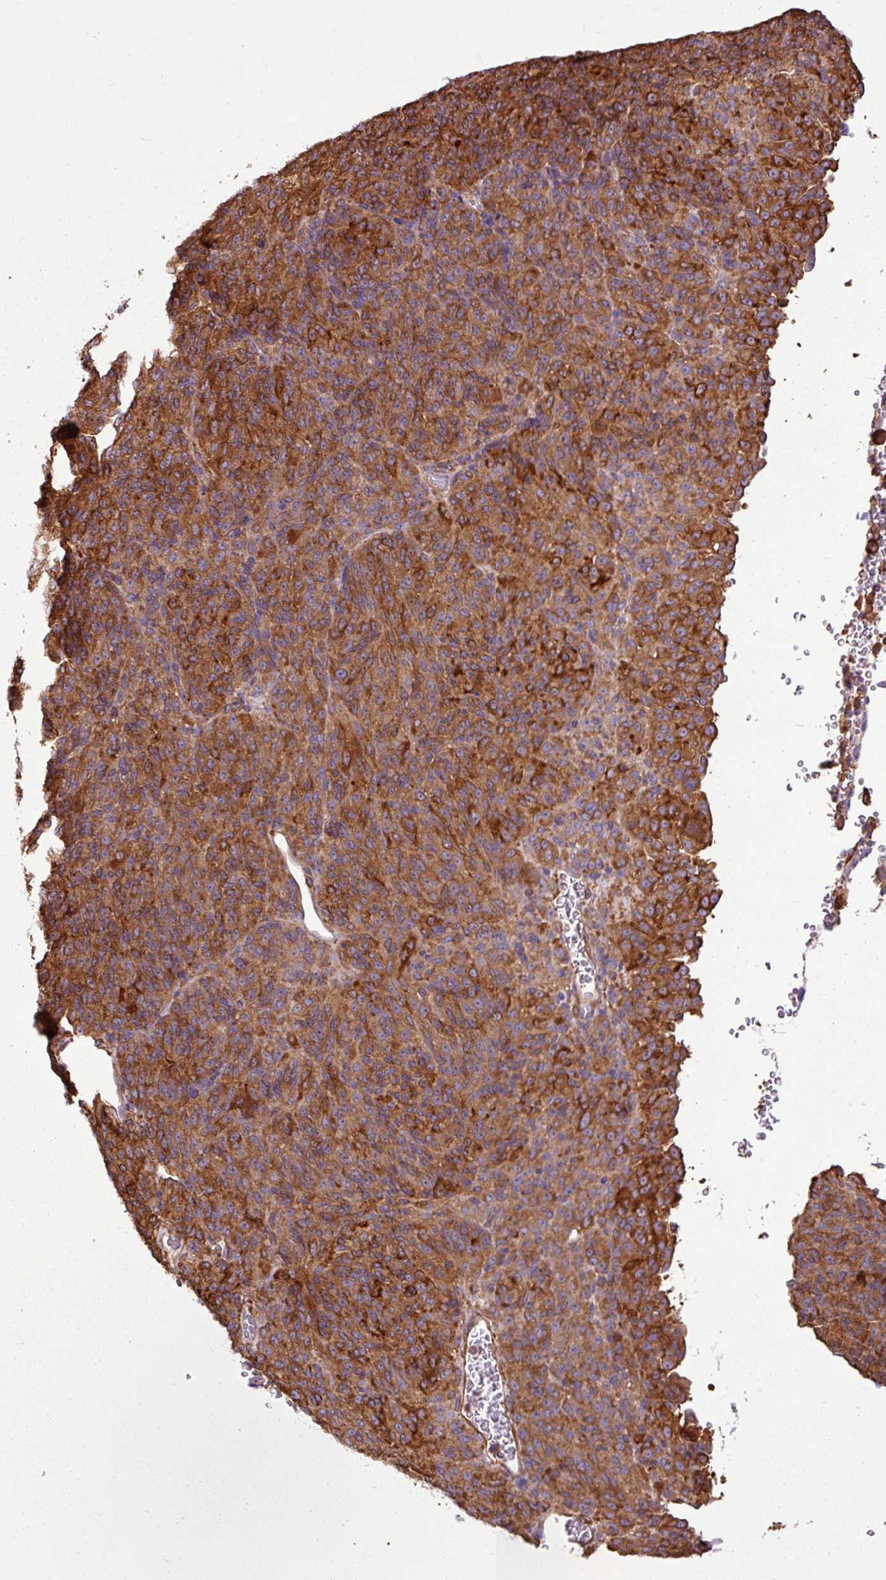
{"staining": {"intensity": "strong", "quantity": ">75%", "location": "cytoplasmic/membranous"}, "tissue": "melanoma", "cell_type": "Tumor cells", "image_type": "cancer", "snomed": [{"axis": "morphology", "description": "Malignant melanoma, Metastatic site"}, {"axis": "topography", "description": "Brain"}], "caption": "Immunohistochemistry (IHC) (DAB) staining of melanoma reveals strong cytoplasmic/membranous protein positivity in approximately >75% of tumor cells. (brown staining indicates protein expression, while blue staining denotes nuclei).", "gene": "PACSIN2", "patient": {"sex": "female", "age": 56}}